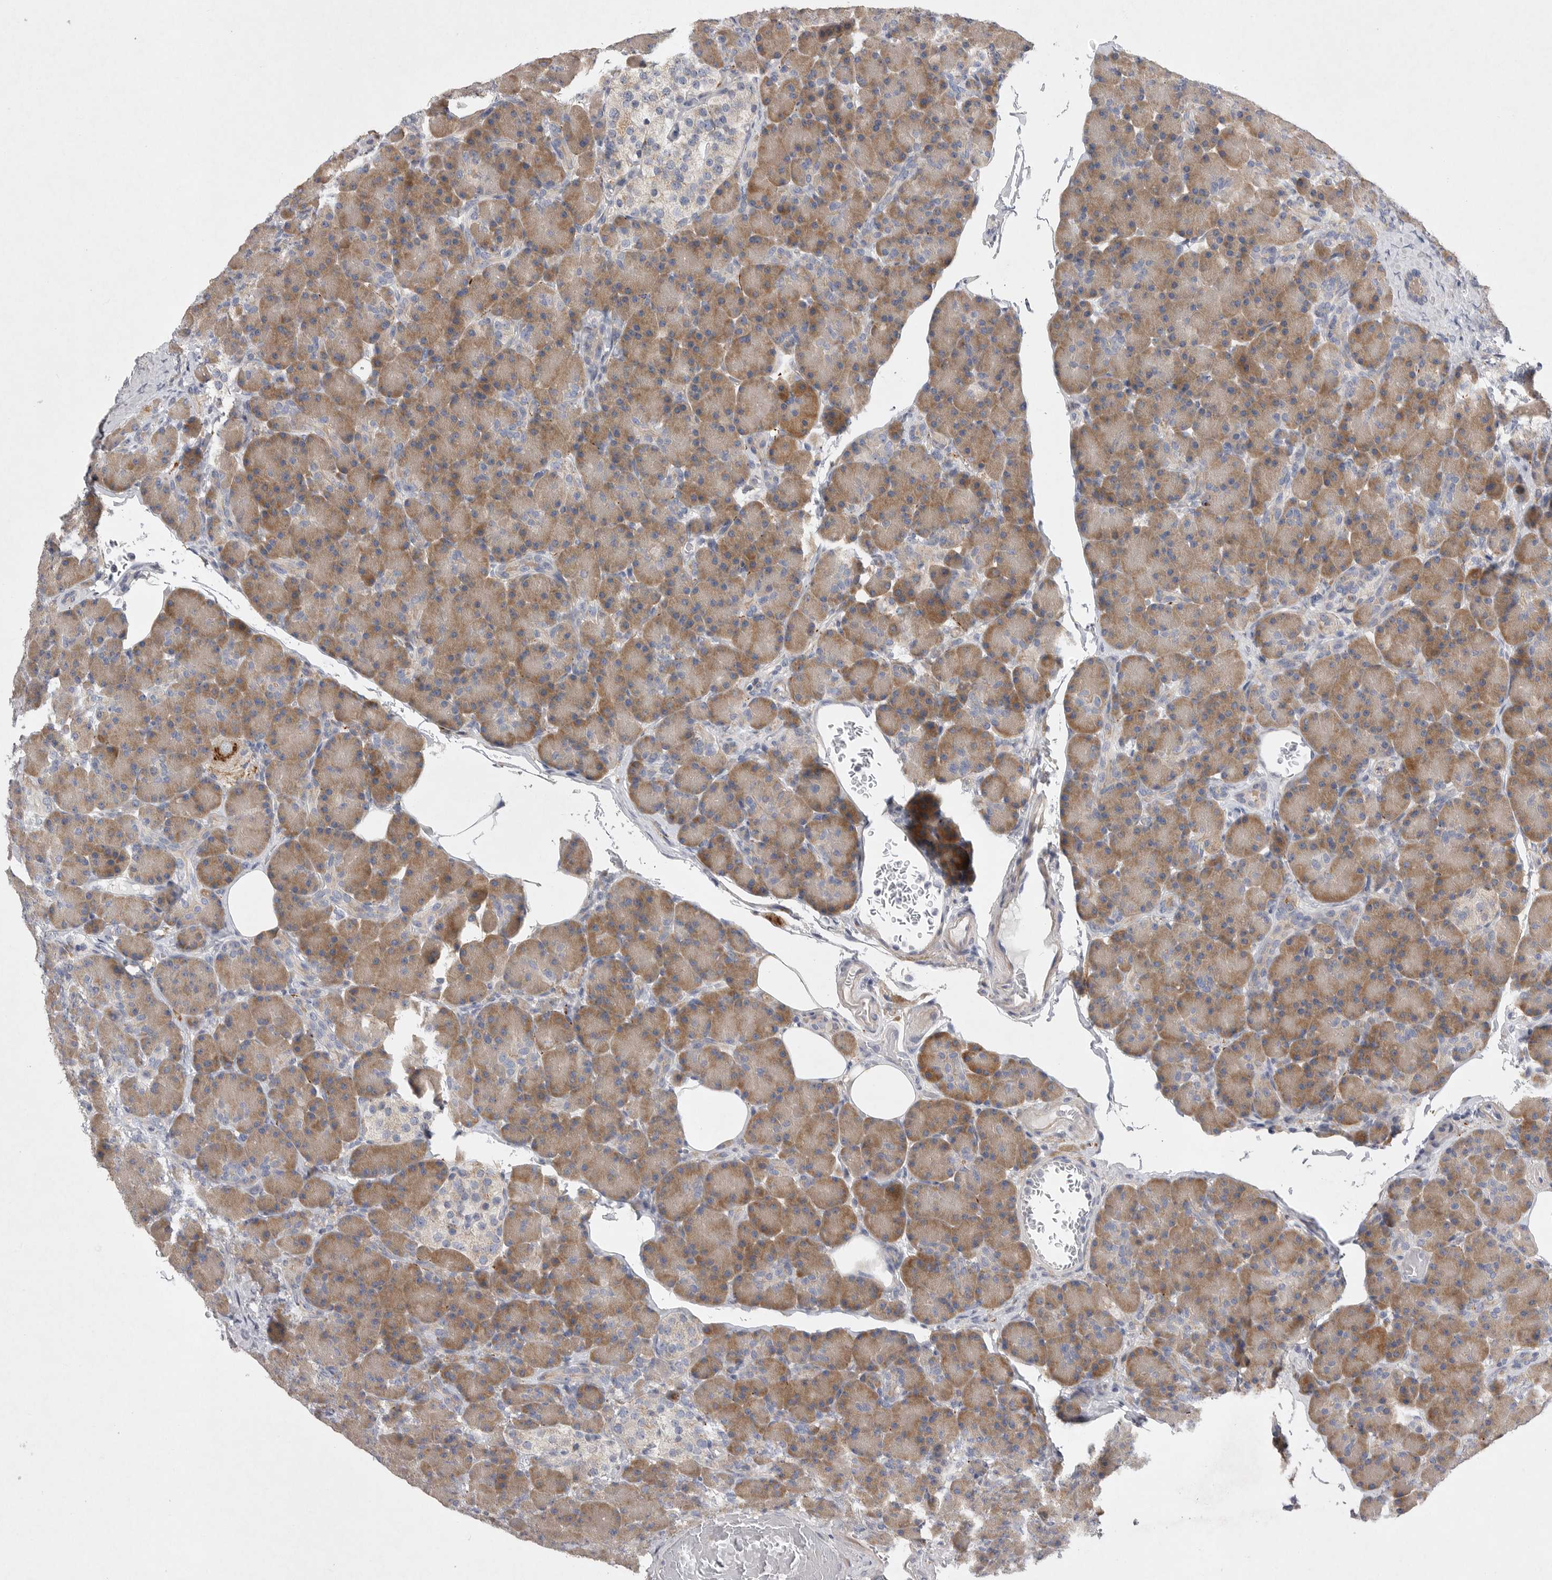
{"staining": {"intensity": "moderate", "quantity": ">75%", "location": "cytoplasmic/membranous"}, "tissue": "pancreas", "cell_type": "Exocrine glandular cells", "image_type": "normal", "snomed": [{"axis": "morphology", "description": "Normal tissue, NOS"}, {"axis": "topography", "description": "Pancreas"}], "caption": "Immunohistochemistry (IHC) of unremarkable pancreas displays medium levels of moderate cytoplasmic/membranous positivity in about >75% of exocrine glandular cells. Nuclei are stained in blue.", "gene": "EDEM3", "patient": {"sex": "female", "age": 43}}